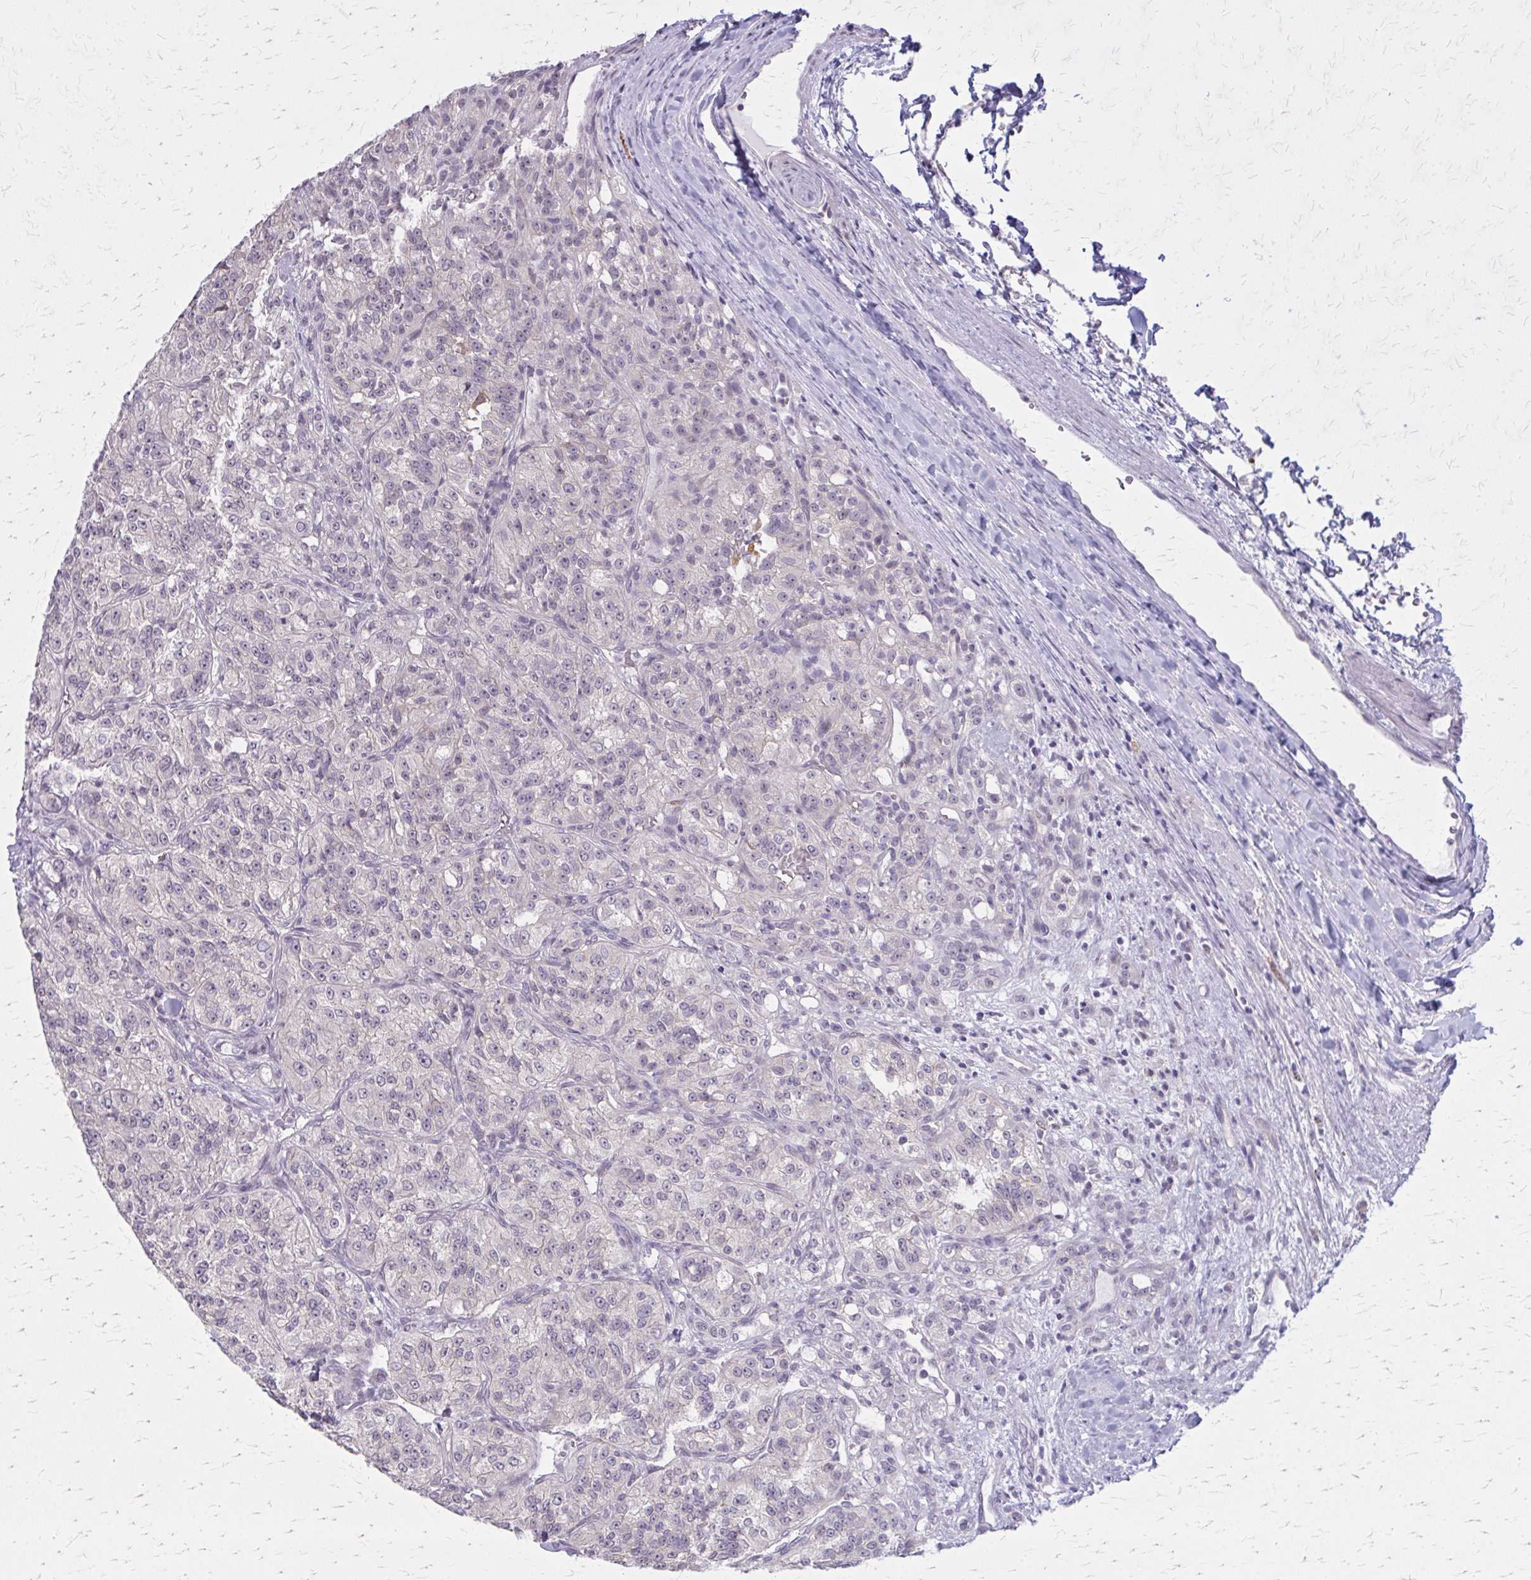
{"staining": {"intensity": "negative", "quantity": "none", "location": "none"}, "tissue": "renal cancer", "cell_type": "Tumor cells", "image_type": "cancer", "snomed": [{"axis": "morphology", "description": "Adenocarcinoma, NOS"}, {"axis": "topography", "description": "Kidney"}], "caption": "Tumor cells are negative for protein expression in human renal cancer.", "gene": "PLCB1", "patient": {"sex": "female", "age": 63}}